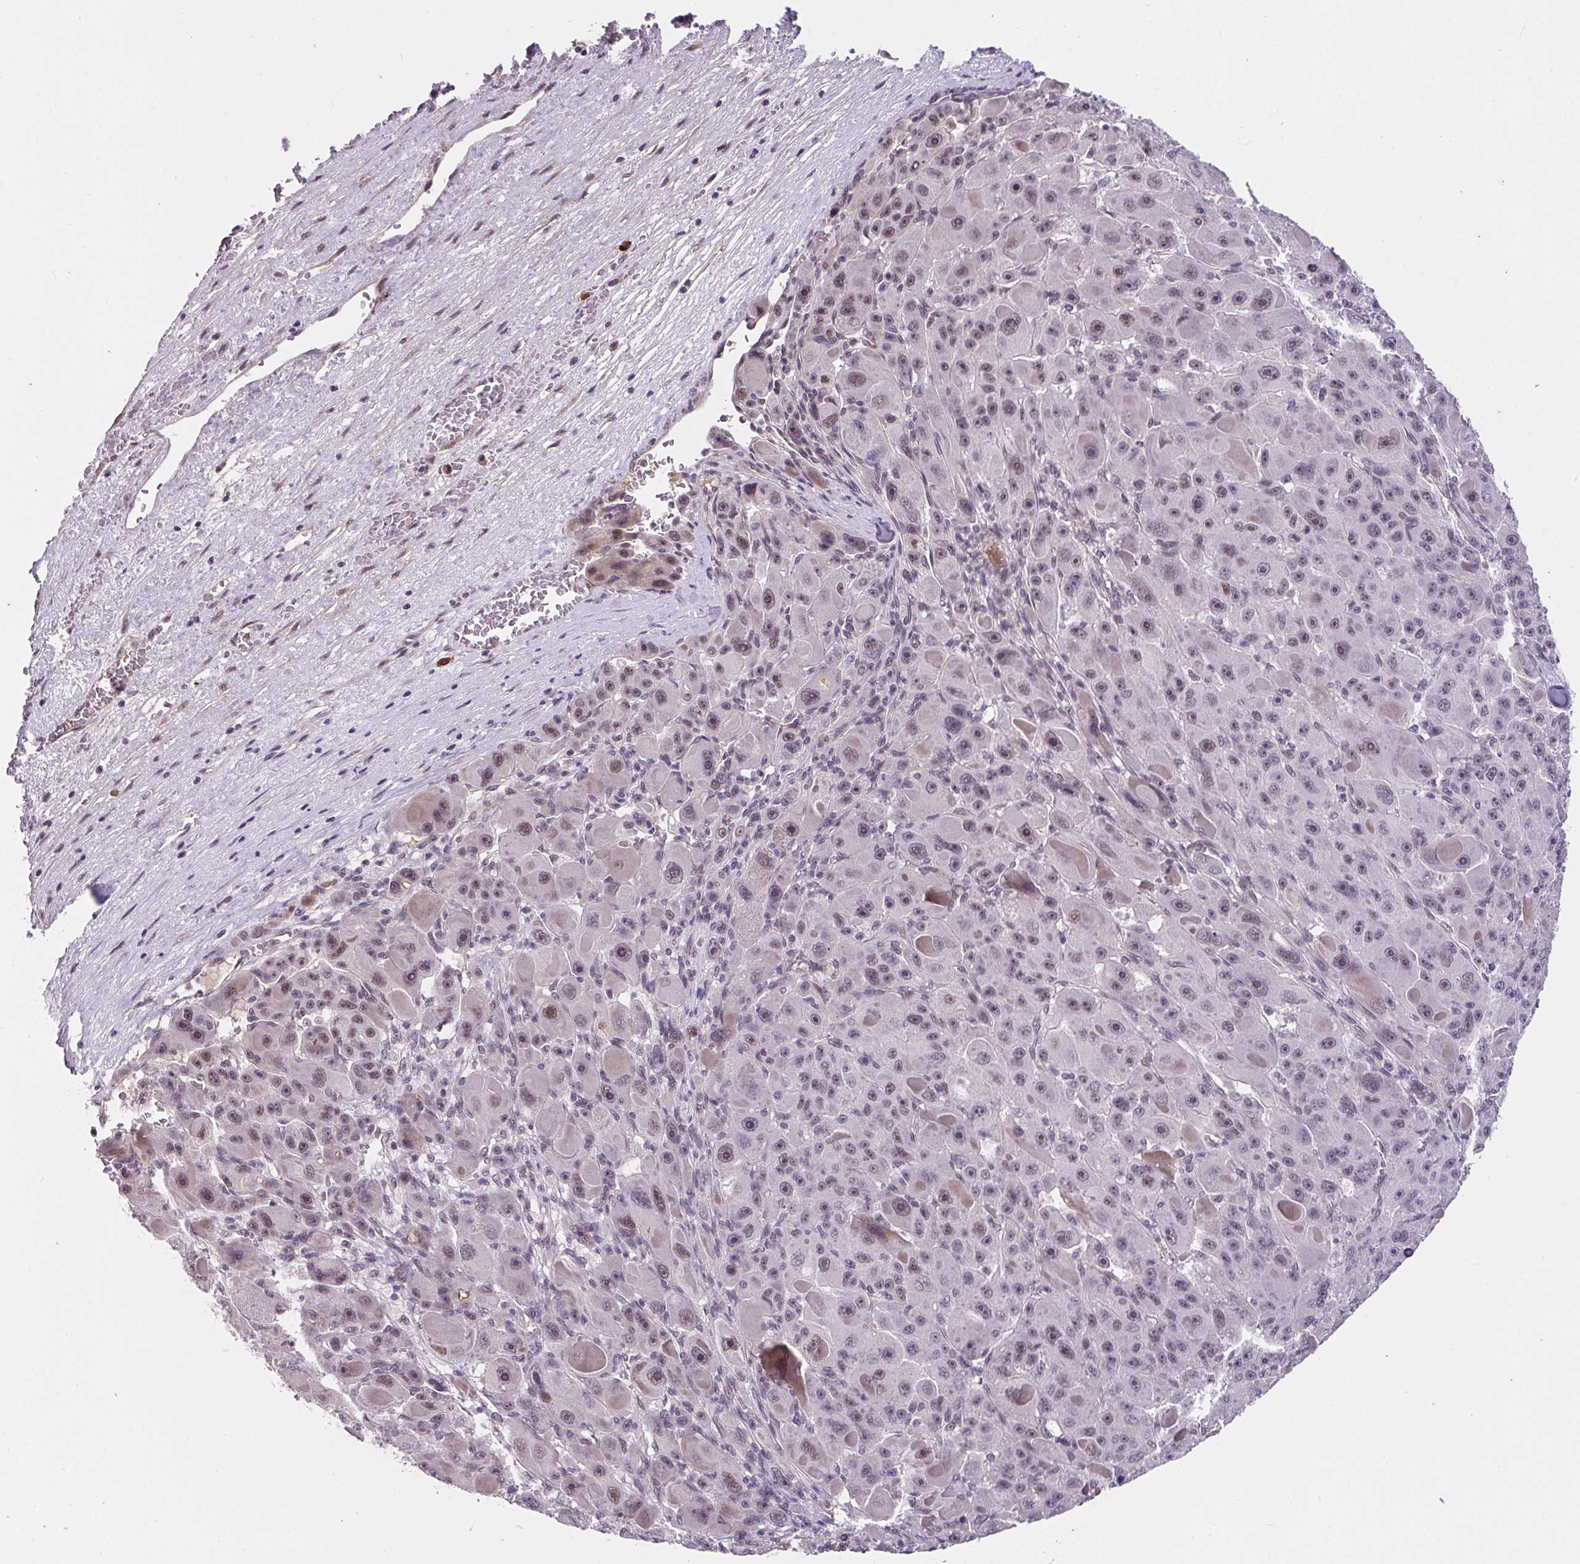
{"staining": {"intensity": "weak", "quantity": ">75%", "location": "nuclear"}, "tissue": "liver cancer", "cell_type": "Tumor cells", "image_type": "cancer", "snomed": [{"axis": "morphology", "description": "Carcinoma, Hepatocellular, NOS"}, {"axis": "topography", "description": "Liver"}], "caption": "A high-resolution photomicrograph shows immunohistochemistry (IHC) staining of liver cancer (hepatocellular carcinoma), which demonstrates weak nuclear staining in about >75% of tumor cells.", "gene": "RBBP6", "patient": {"sex": "male", "age": 76}}